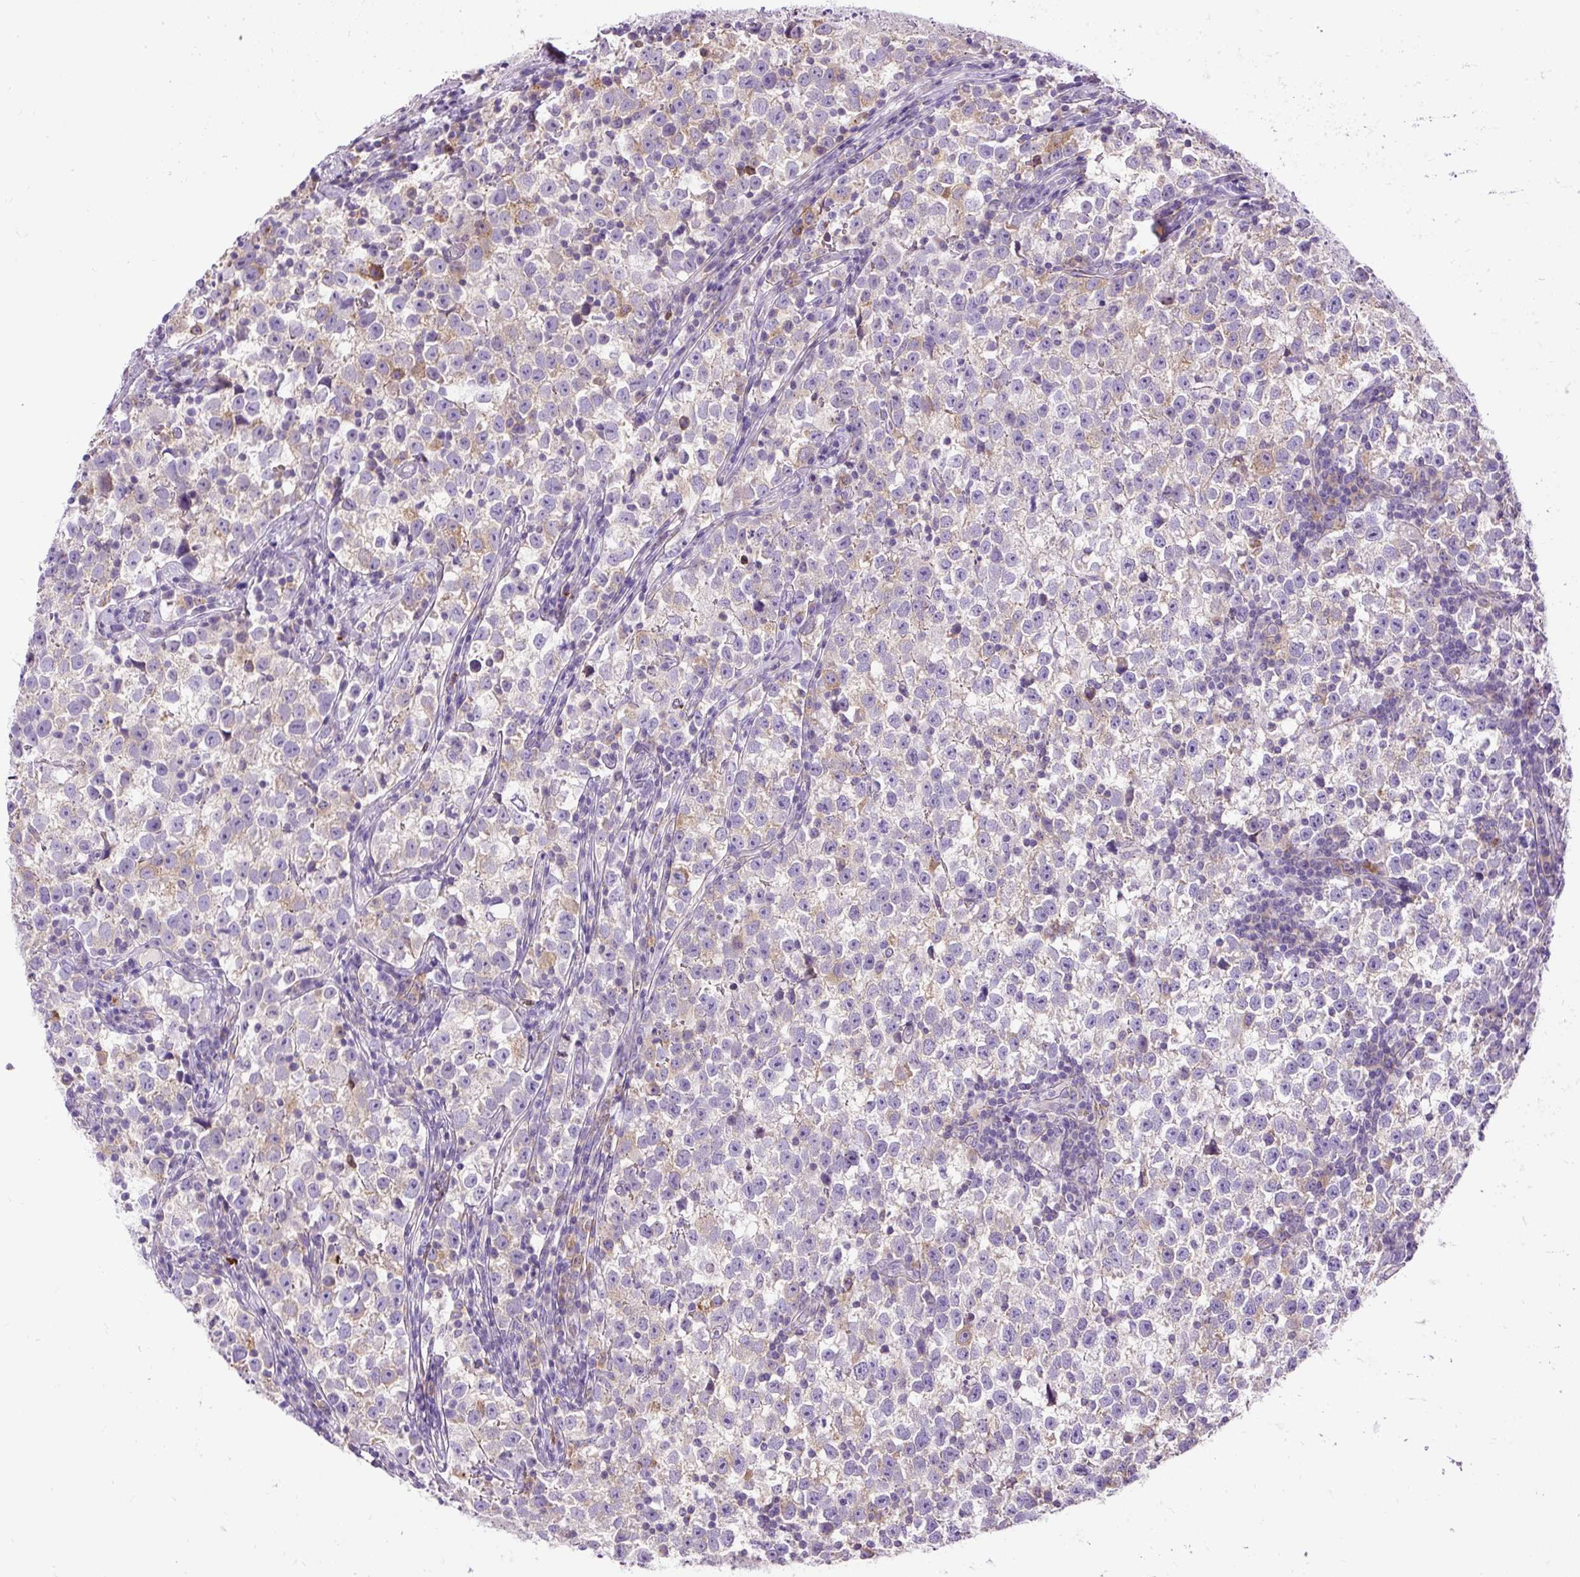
{"staining": {"intensity": "weak", "quantity": "<25%", "location": "cytoplasmic/membranous"}, "tissue": "testis cancer", "cell_type": "Tumor cells", "image_type": "cancer", "snomed": [{"axis": "morphology", "description": "Normal tissue, NOS"}, {"axis": "morphology", "description": "Seminoma, NOS"}, {"axis": "topography", "description": "Testis"}], "caption": "High magnification brightfield microscopy of testis cancer stained with DAB (3,3'-diaminobenzidine) (brown) and counterstained with hematoxylin (blue): tumor cells show no significant expression.", "gene": "CFAP47", "patient": {"sex": "male", "age": 43}}